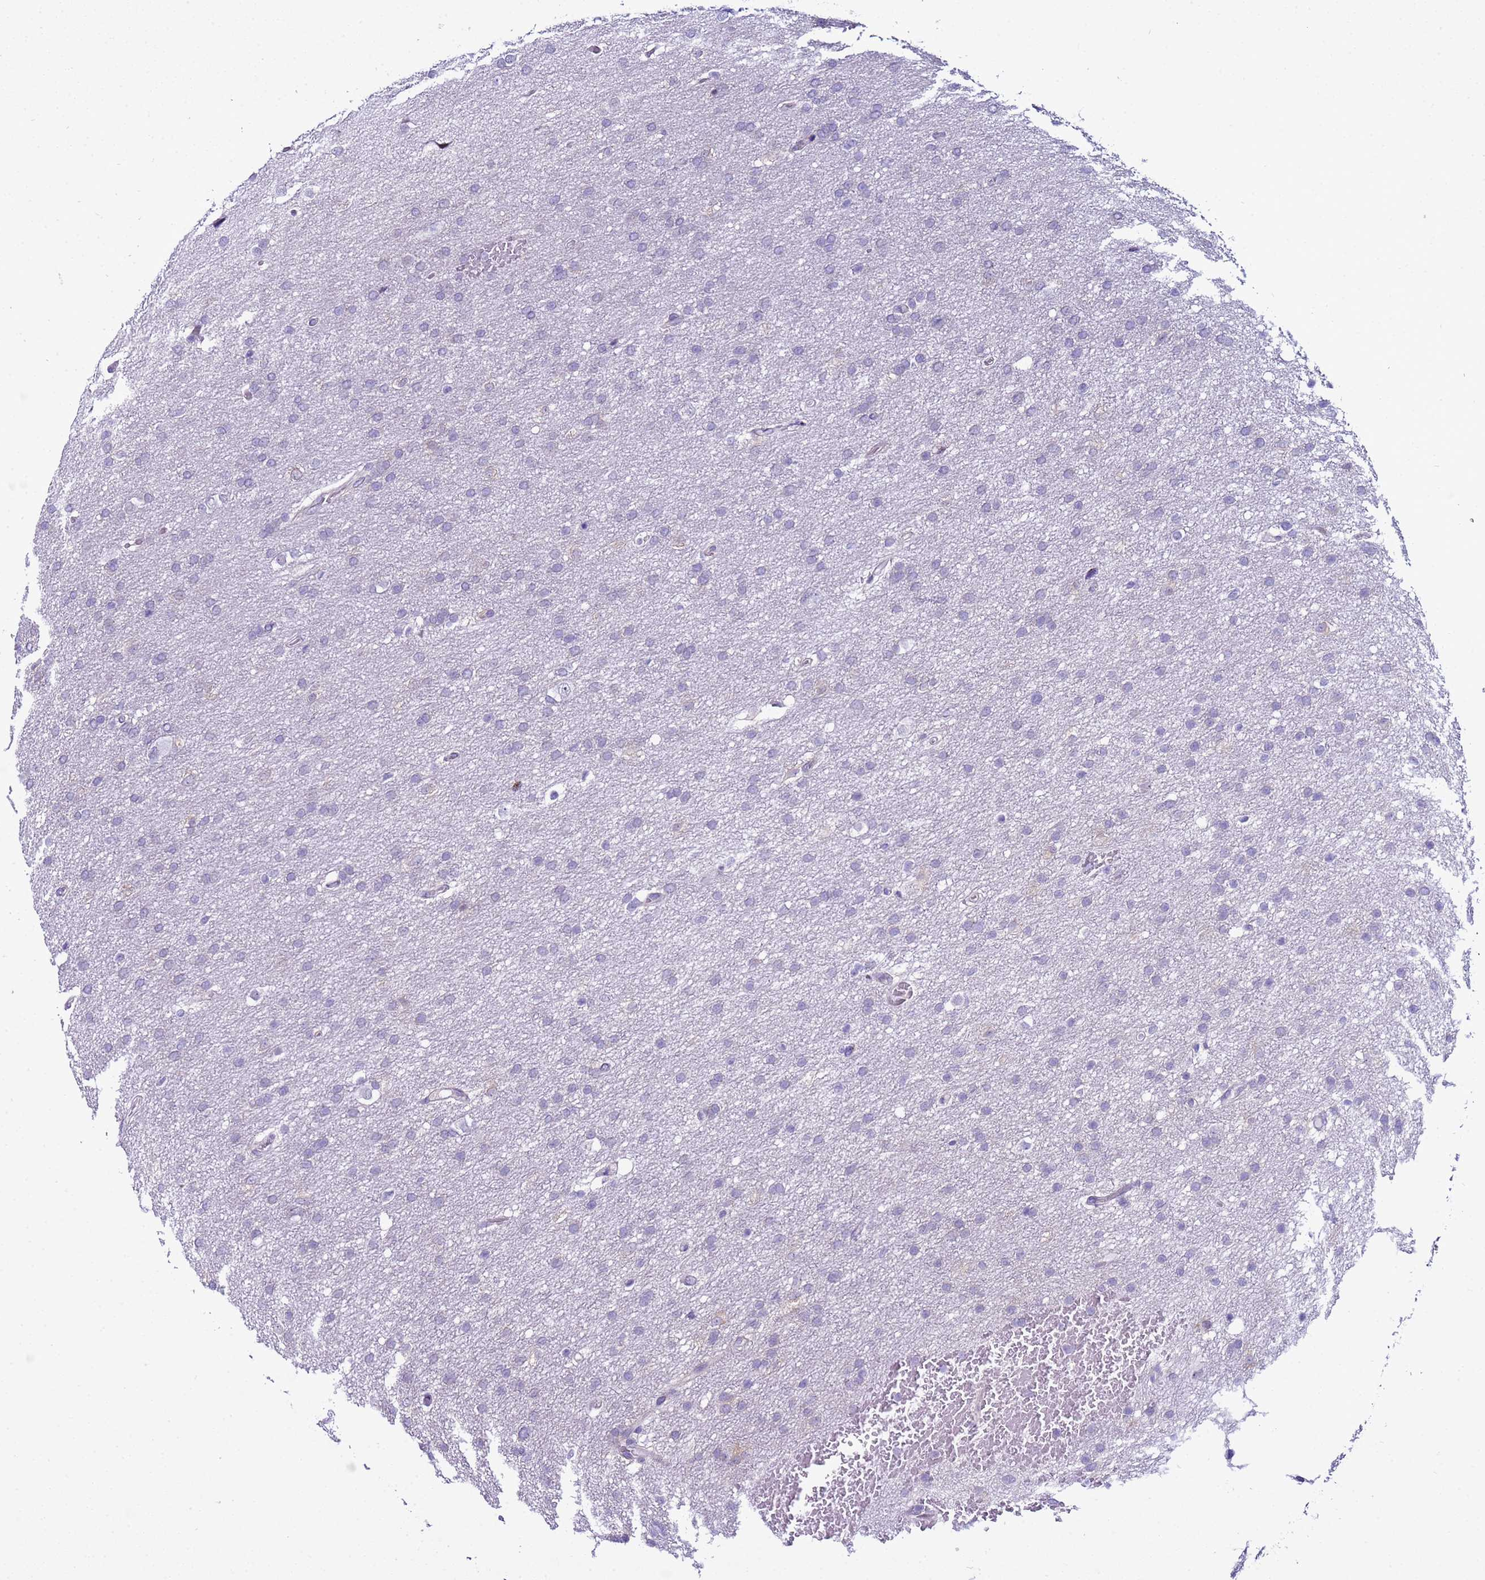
{"staining": {"intensity": "negative", "quantity": "none", "location": "none"}, "tissue": "glioma", "cell_type": "Tumor cells", "image_type": "cancer", "snomed": [{"axis": "morphology", "description": "Glioma, malignant, High grade"}, {"axis": "topography", "description": "Cerebral cortex"}], "caption": "An image of human glioma is negative for staining in tumor cells.", "gene": "LRRC10B", "patient": {"sex": "female", "age": 36}}